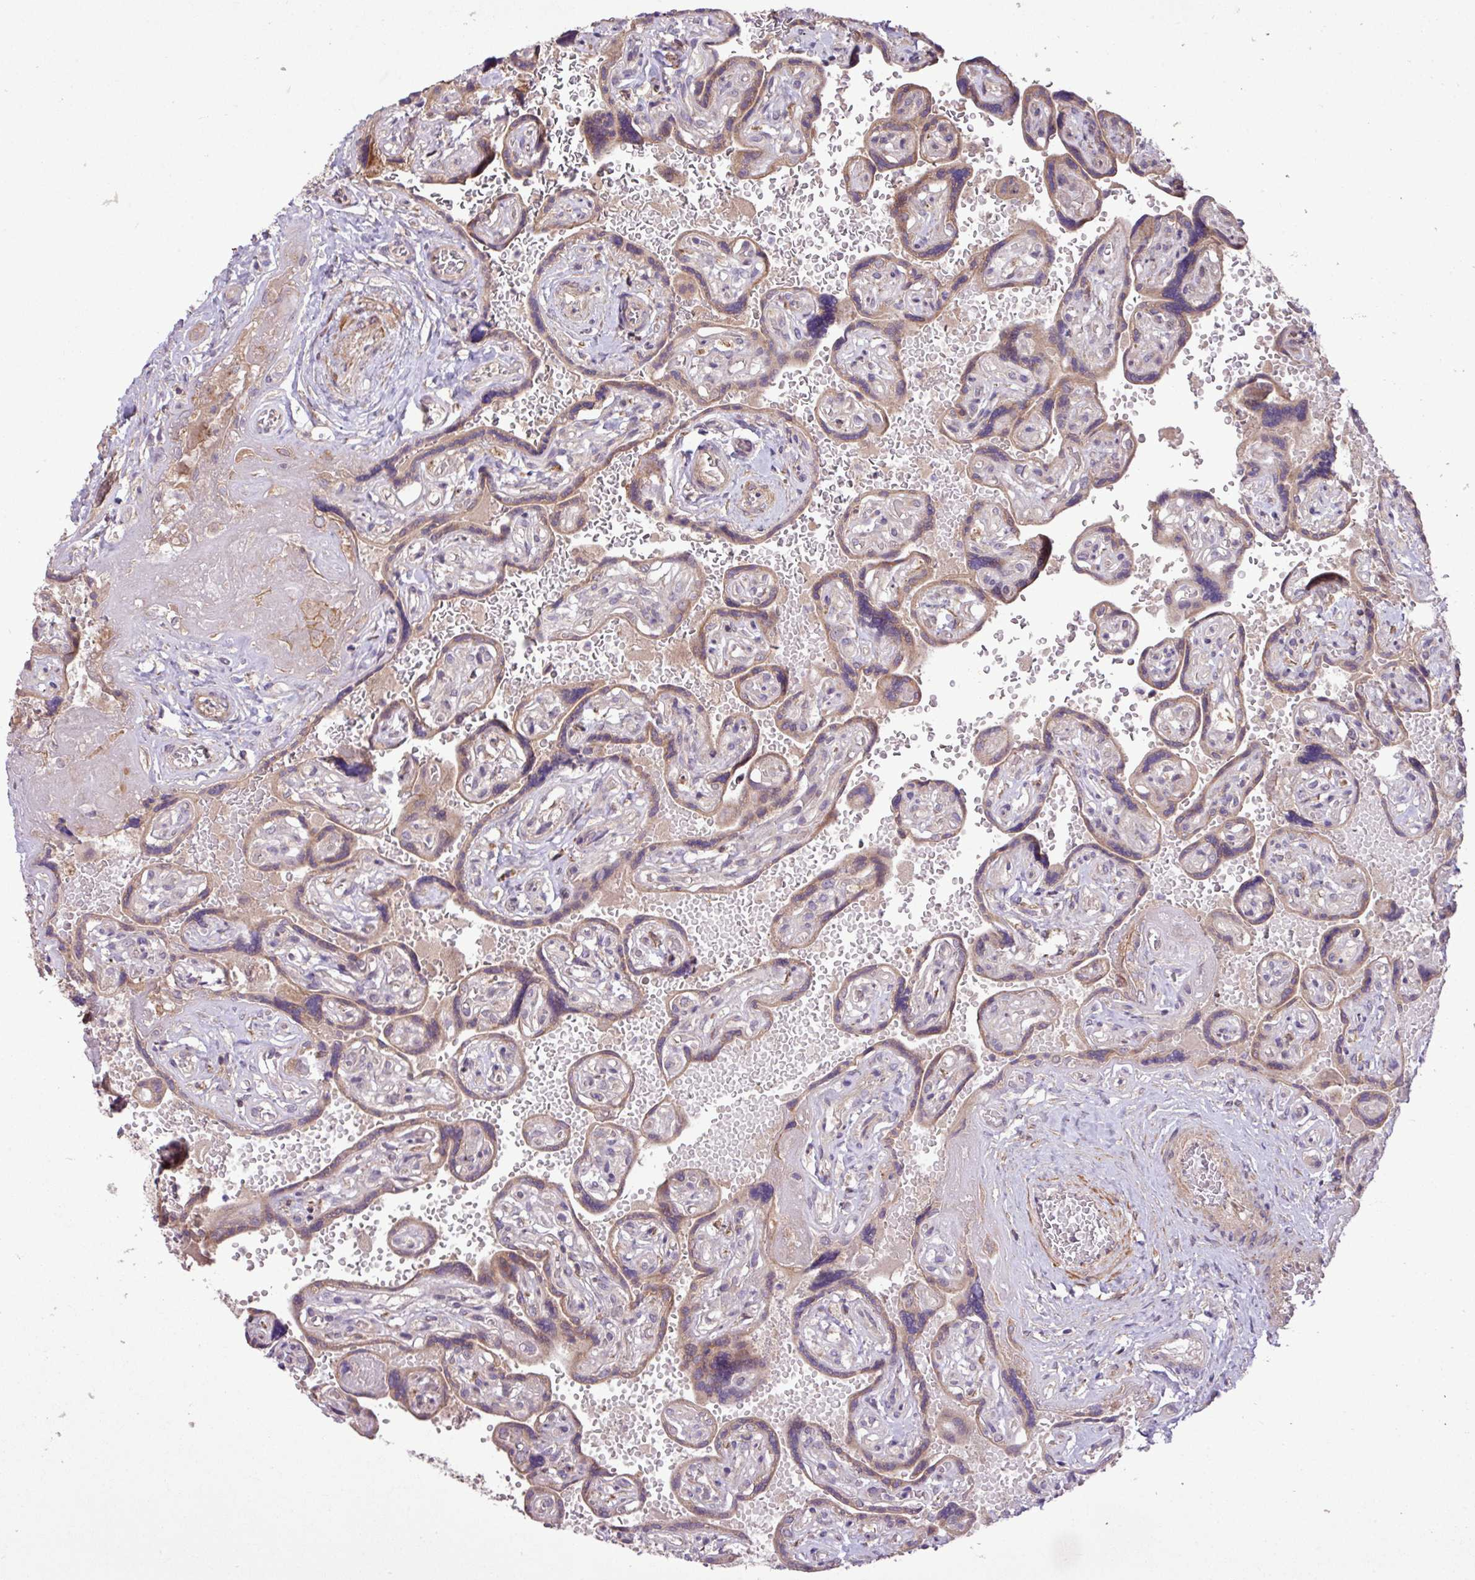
{"staining": {"intensity": "weak", "quantity": ">75%", "location": "cytoplasmic/membranous"}, "tissue": "placenta", "cell_type": "Trophoblastic cells", "image_type": "normal", "snomed": [{"axis": "morphology", "description": "Normal tissue, NOS"}, {"axis": "topography", "description": "Placenta"}], "caption": "DAB (3,3'-diaminobenzidine) immunohistochemical staining of unremarkable placenta displays weak cytoplasmic/membranous protein expression in about >75% of trophoblastic cells. (IHC, brightfield microscopy, high magnification).", "gene": "TIMM10B", "patient": {"sex": "female", "age": 32}}